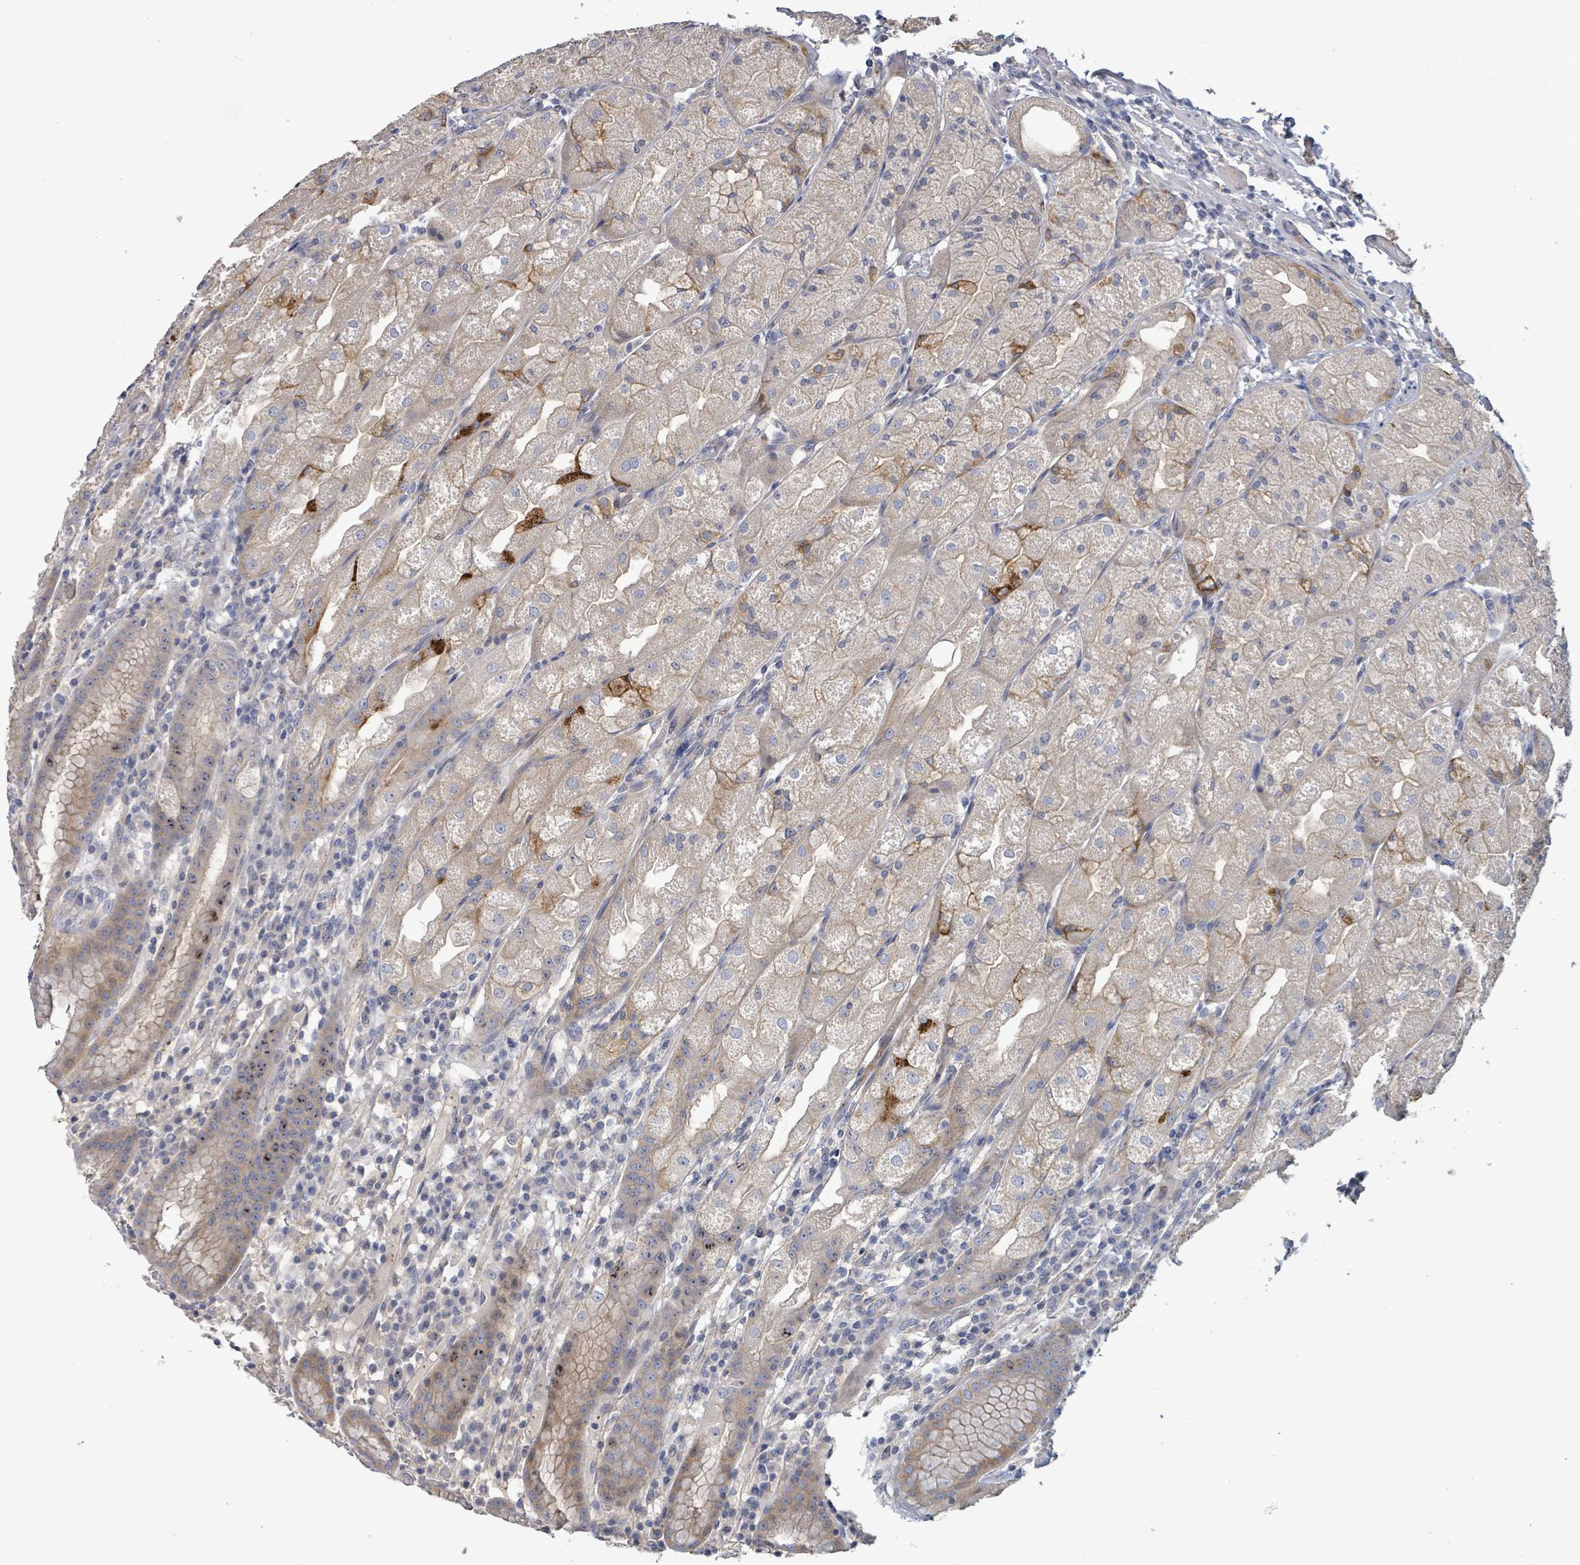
{"staining": {"intensity": "strong", "quantity": "<25%", "location": "cytoplasmic/membranous,nuclear"}, "tissue": "stomach", "cell_type": "Glandular cells", "image_type": "normal", "snomed": [{"axis": "morphology", "description": "Normal tissue, NOS"}, {"axis": "topography", "description": "Stomach, upper"}], "caption": "Strong cytoplasmic/membranous,nuclear expression for a protein is present in about <25% of glandular cells of unremarkable stomach using immunohistochemistry.", "gene": "HRAS", "patient": {"sex": "male", "age": 52}}